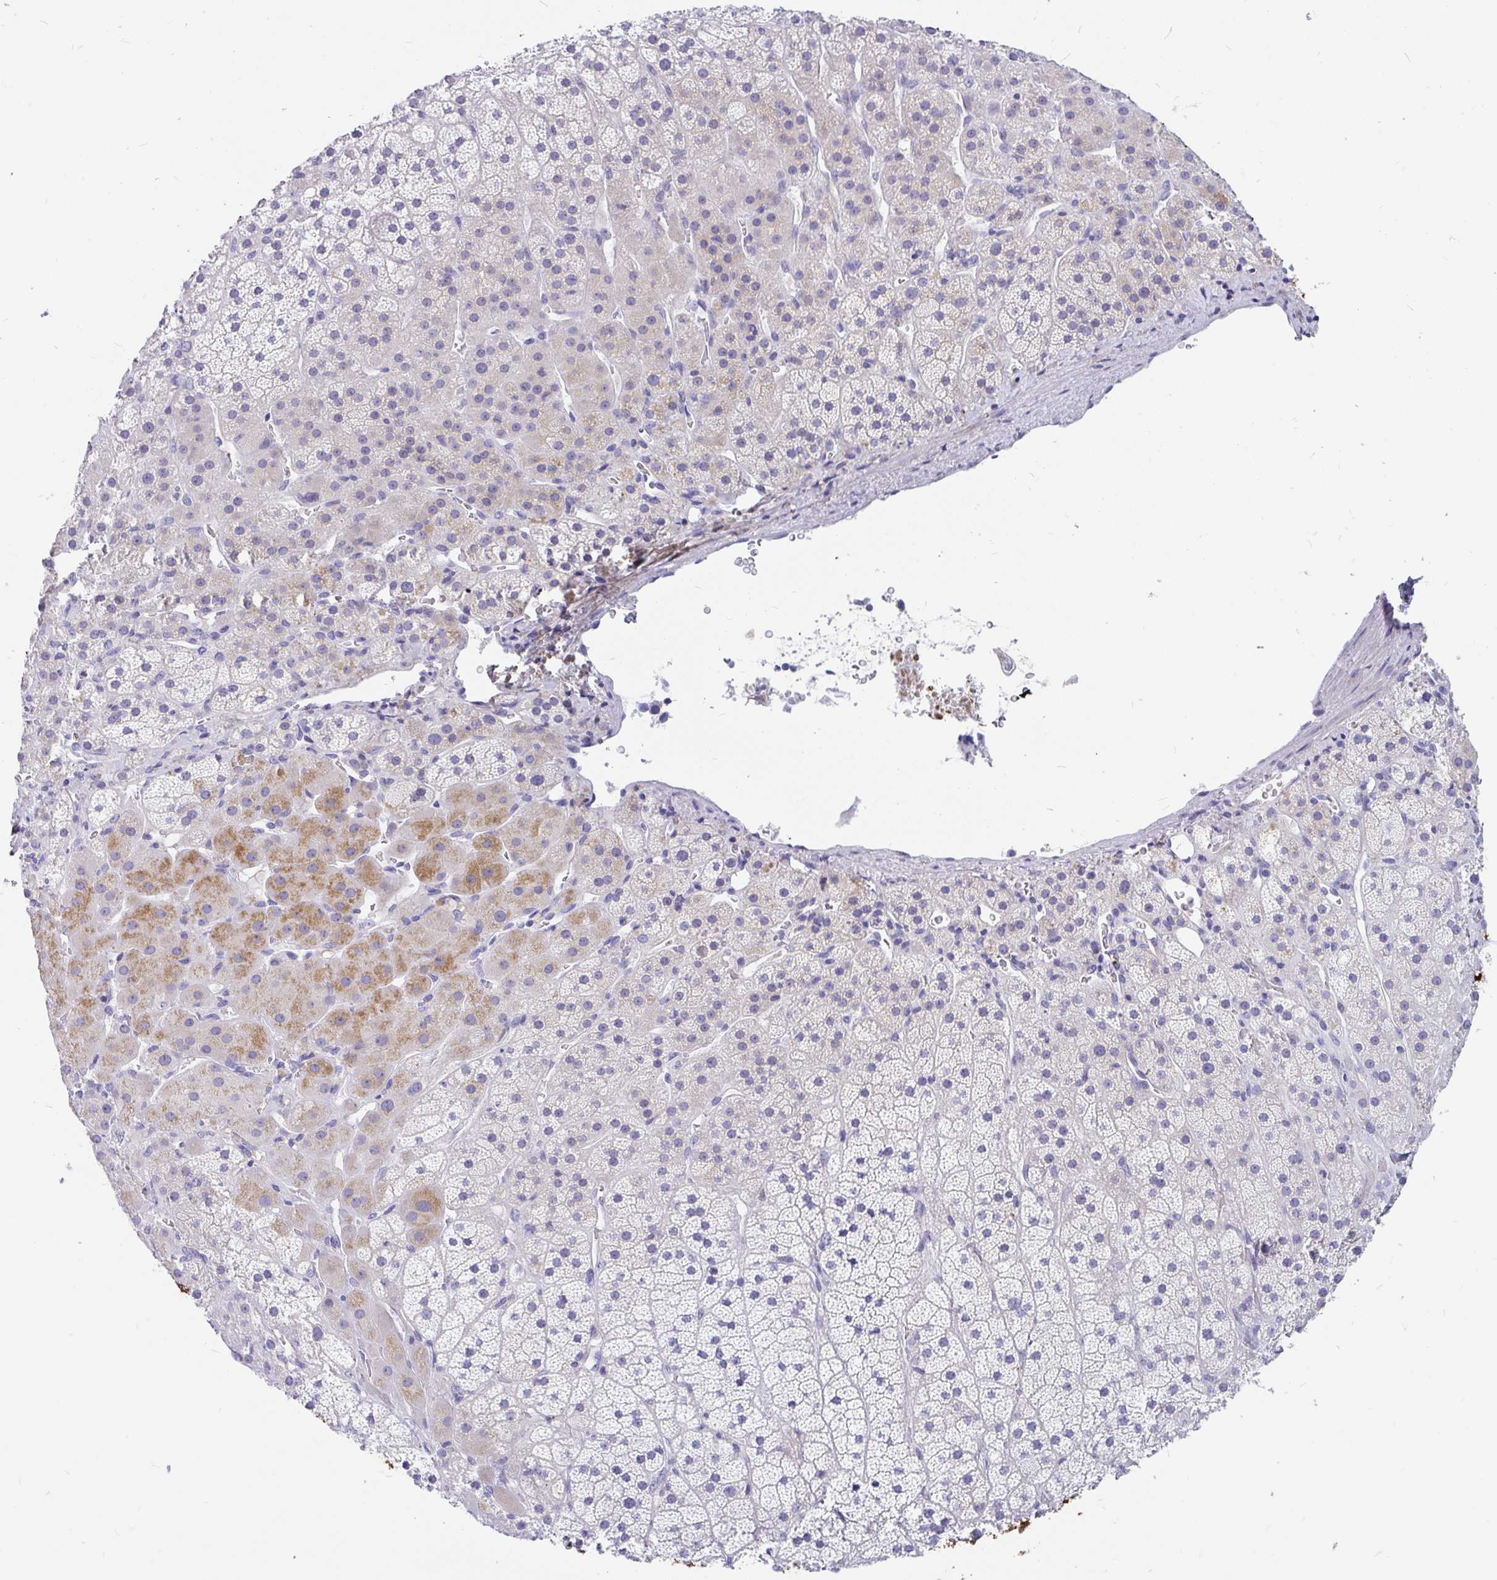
{"staining": {"intensity": "moderate", "quantity": "<25%", "location": "cytoplasmic/membranous"}, "tissue": "adrenal gland", "cell_type": "Glandular cells", "image_type": "normal", "snomed": [{"axis": "morphology", "description": "Normal tissue, NOS"}, {"axis": "topography", "description": "Adrenal gland"}], "caption": "This is a histology image of immunohistochemistry (IHC) staining of unremarkable adrenal gland, which shows moderate expression in the cytoplasmic/membranous of glandular cells.", "gene": "KIAA2013", "patient": {"sex": "male", "age": 57}}